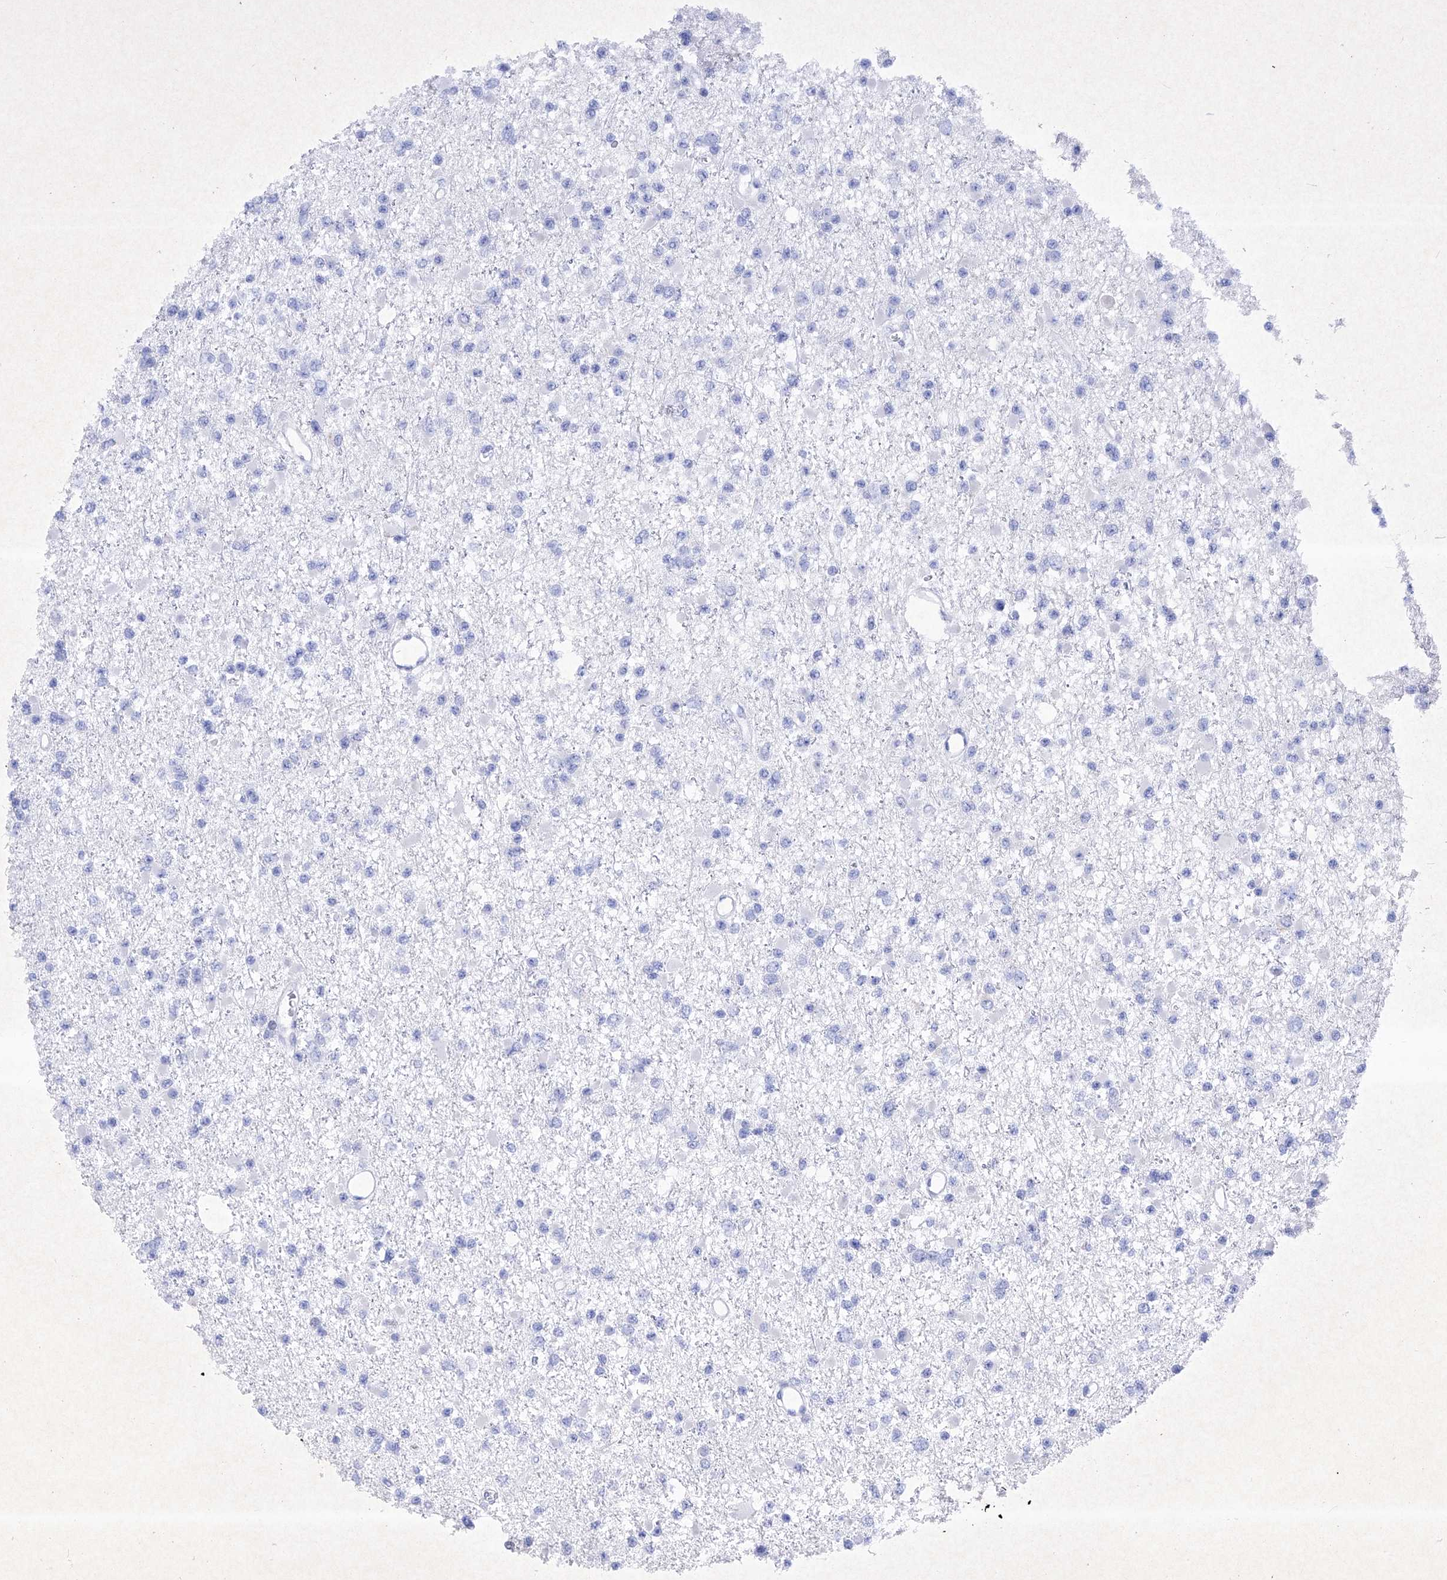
{"staining": {"intensity": "negative", "quantity": "none", "location": "none"}, "tissue": "glioma", "cell_type": "Tumor cells", "image_type": "cancer", "snomed": [{"axis": "morphology", "description": "Glioma, malignant, Low grade"}, {"axis": "topography", "description": "Brain"}], "caption": "Histopathology image shows no protein staining in tumor cells of glioma tissue. (Brightfield microscopy of DAB (3,3'-diaminobenzidine) IHC at high magnification).", "gene": "BARX2", "patient": {"sex": "female", "age": 22}}